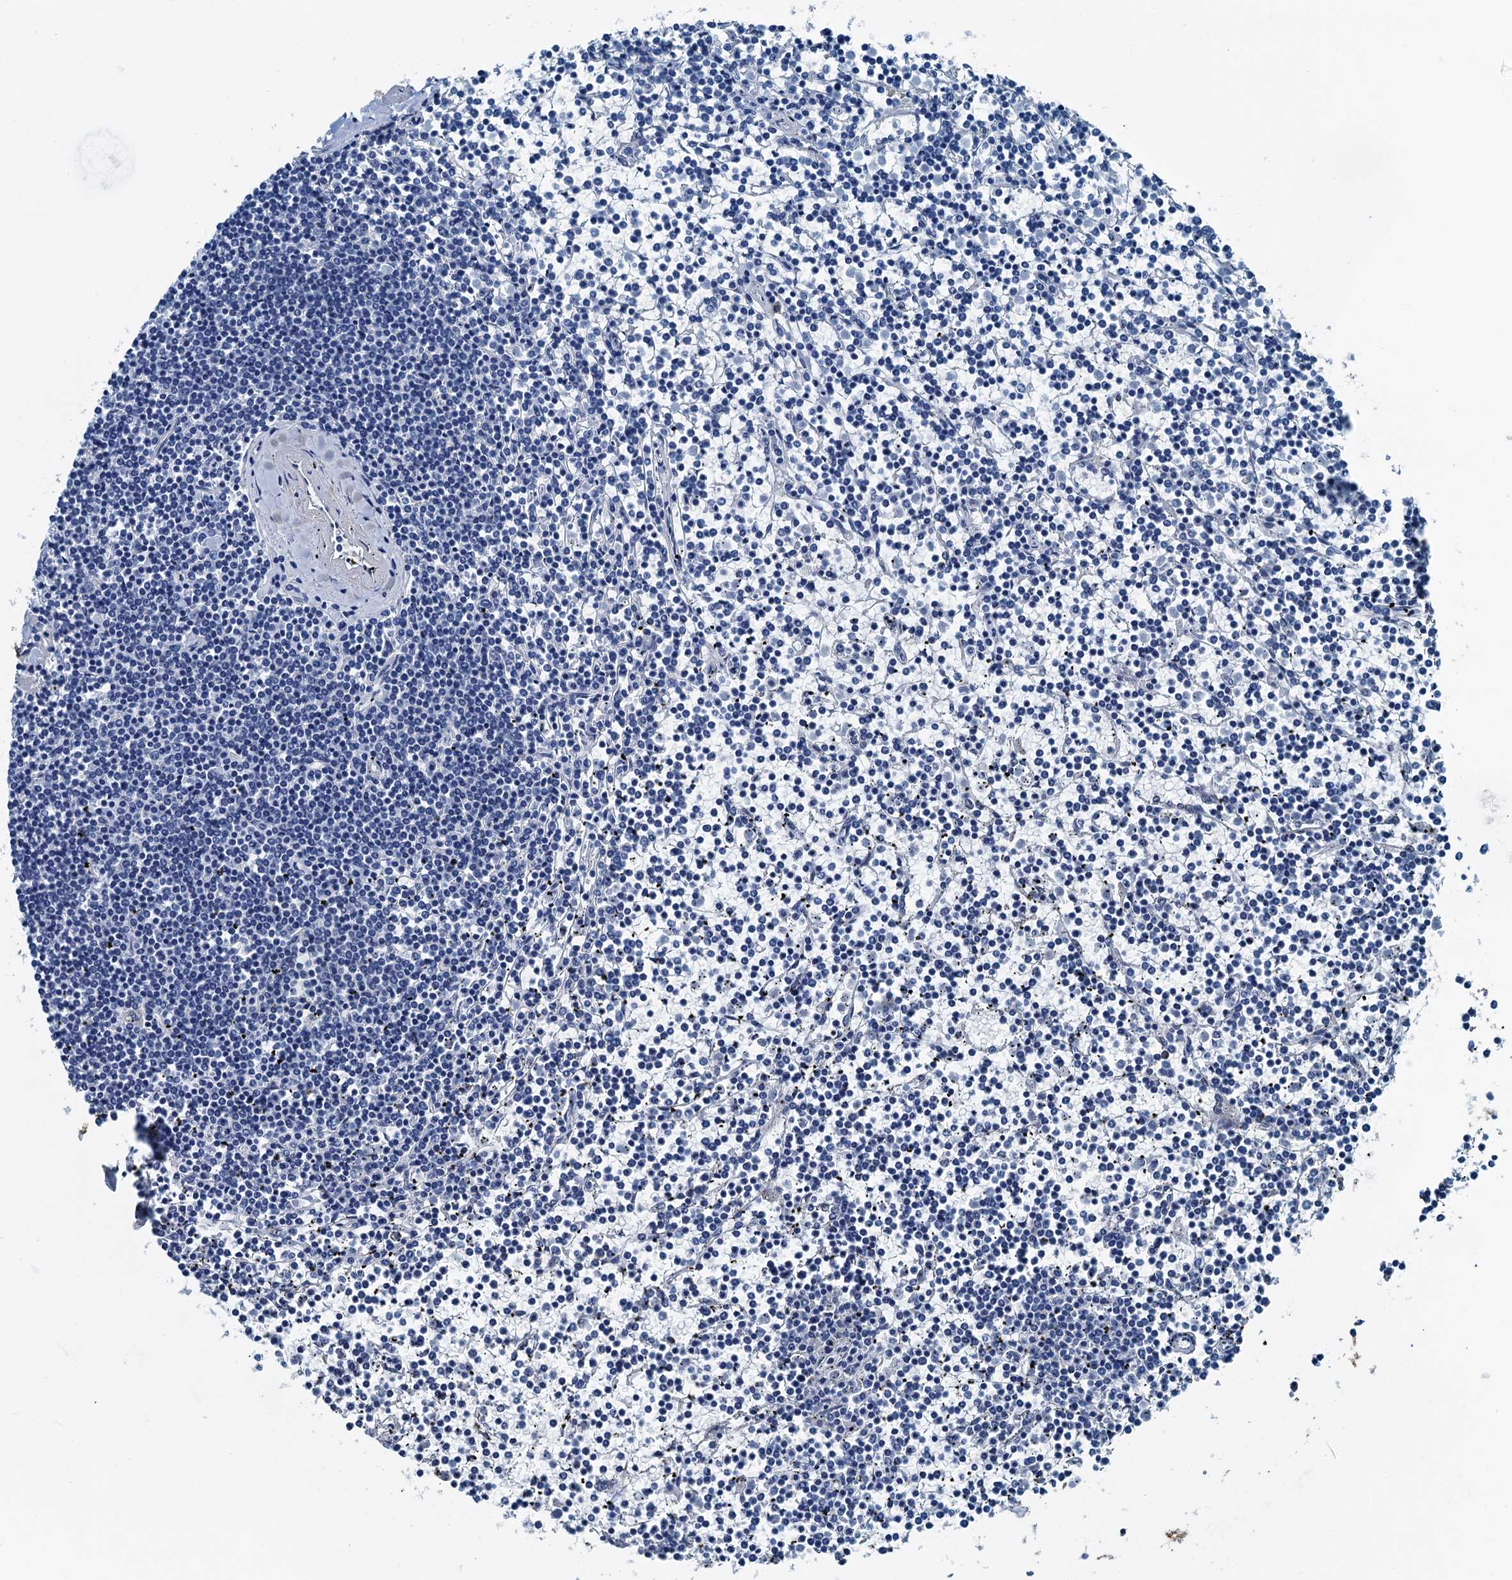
{"staining": {"intensity": "negative", "quantity": "none", "location": "none"}, "tissue": "lymphoma", "cell_type": "Tumor cells", "image_type": "cancer", "snomed": [{"axis": "morphology", "description": "Malignant lymphoma, non-Hodgkin's type, Low grade"}, {"axis": "topography", "description": "Spleen"}], "caption": "Immunohistochemistry histopathology image of neoplastic tissue: malignant lymphoma, non-Hodgkin's type (low-grade) stained with DAB exhibits no significant protein positivity in tumor cells. (Immunohistochemistry, brightfield microscopy, high magnification).", "gene": "RAB3IL1", "patient": {"sex": "female", "age": 19}}